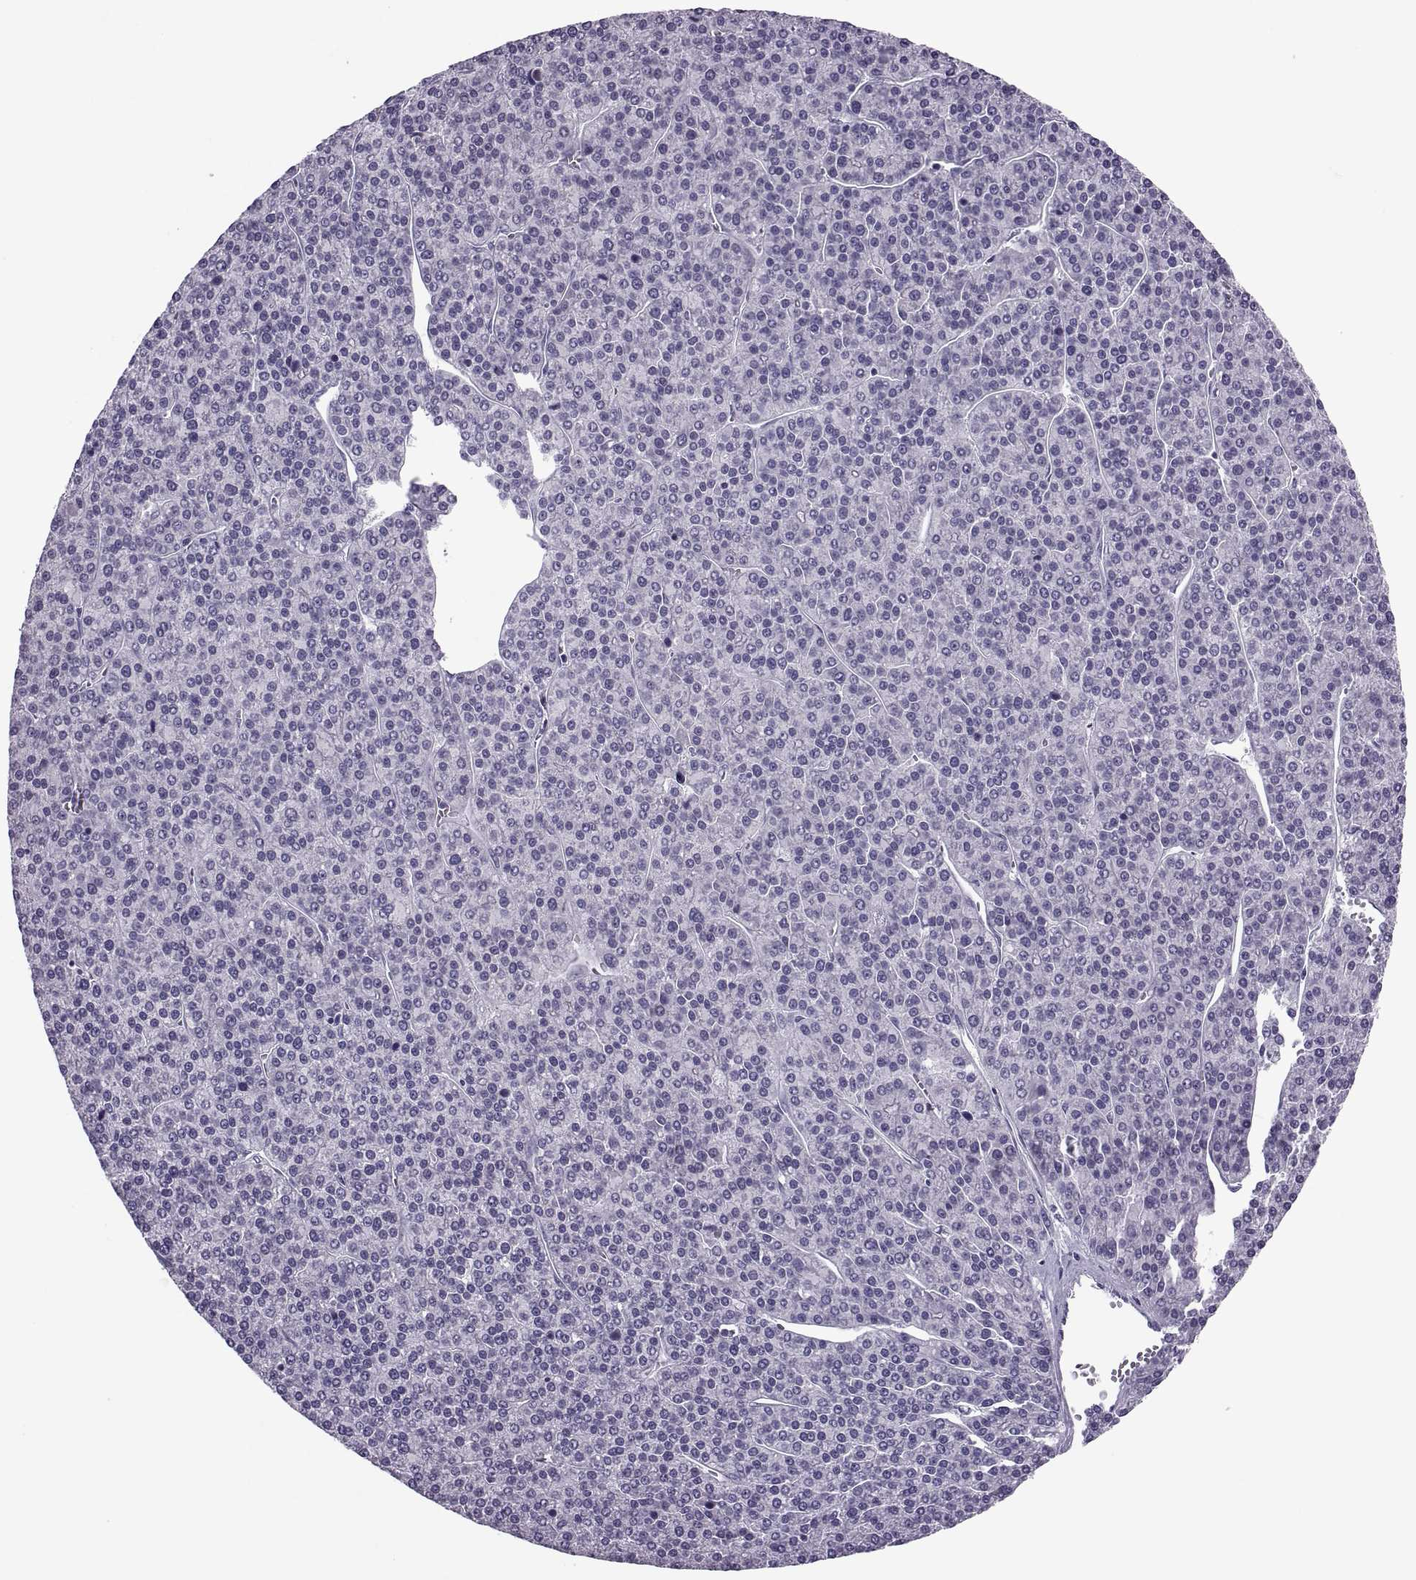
{"staining": {"intensity": "negative", "quantity": "none", "location": "none"}, "tissue": "liver cancer", "cell_type": "Tumor cells", "image_type": "cancer", "snomed": [{"axis": "morphology", "description": "Carcinoma, Hepatocellular, NOS"}, {"axis": "topography", "description": "Liver"}], "caption": "DAB immunohistochemical staining of hepatocellular carcinoma (liver) reveals no significant positivity in tumor cells.", "gene": "SYNGR4", "patient": {"sex": "female", "age": 58}}